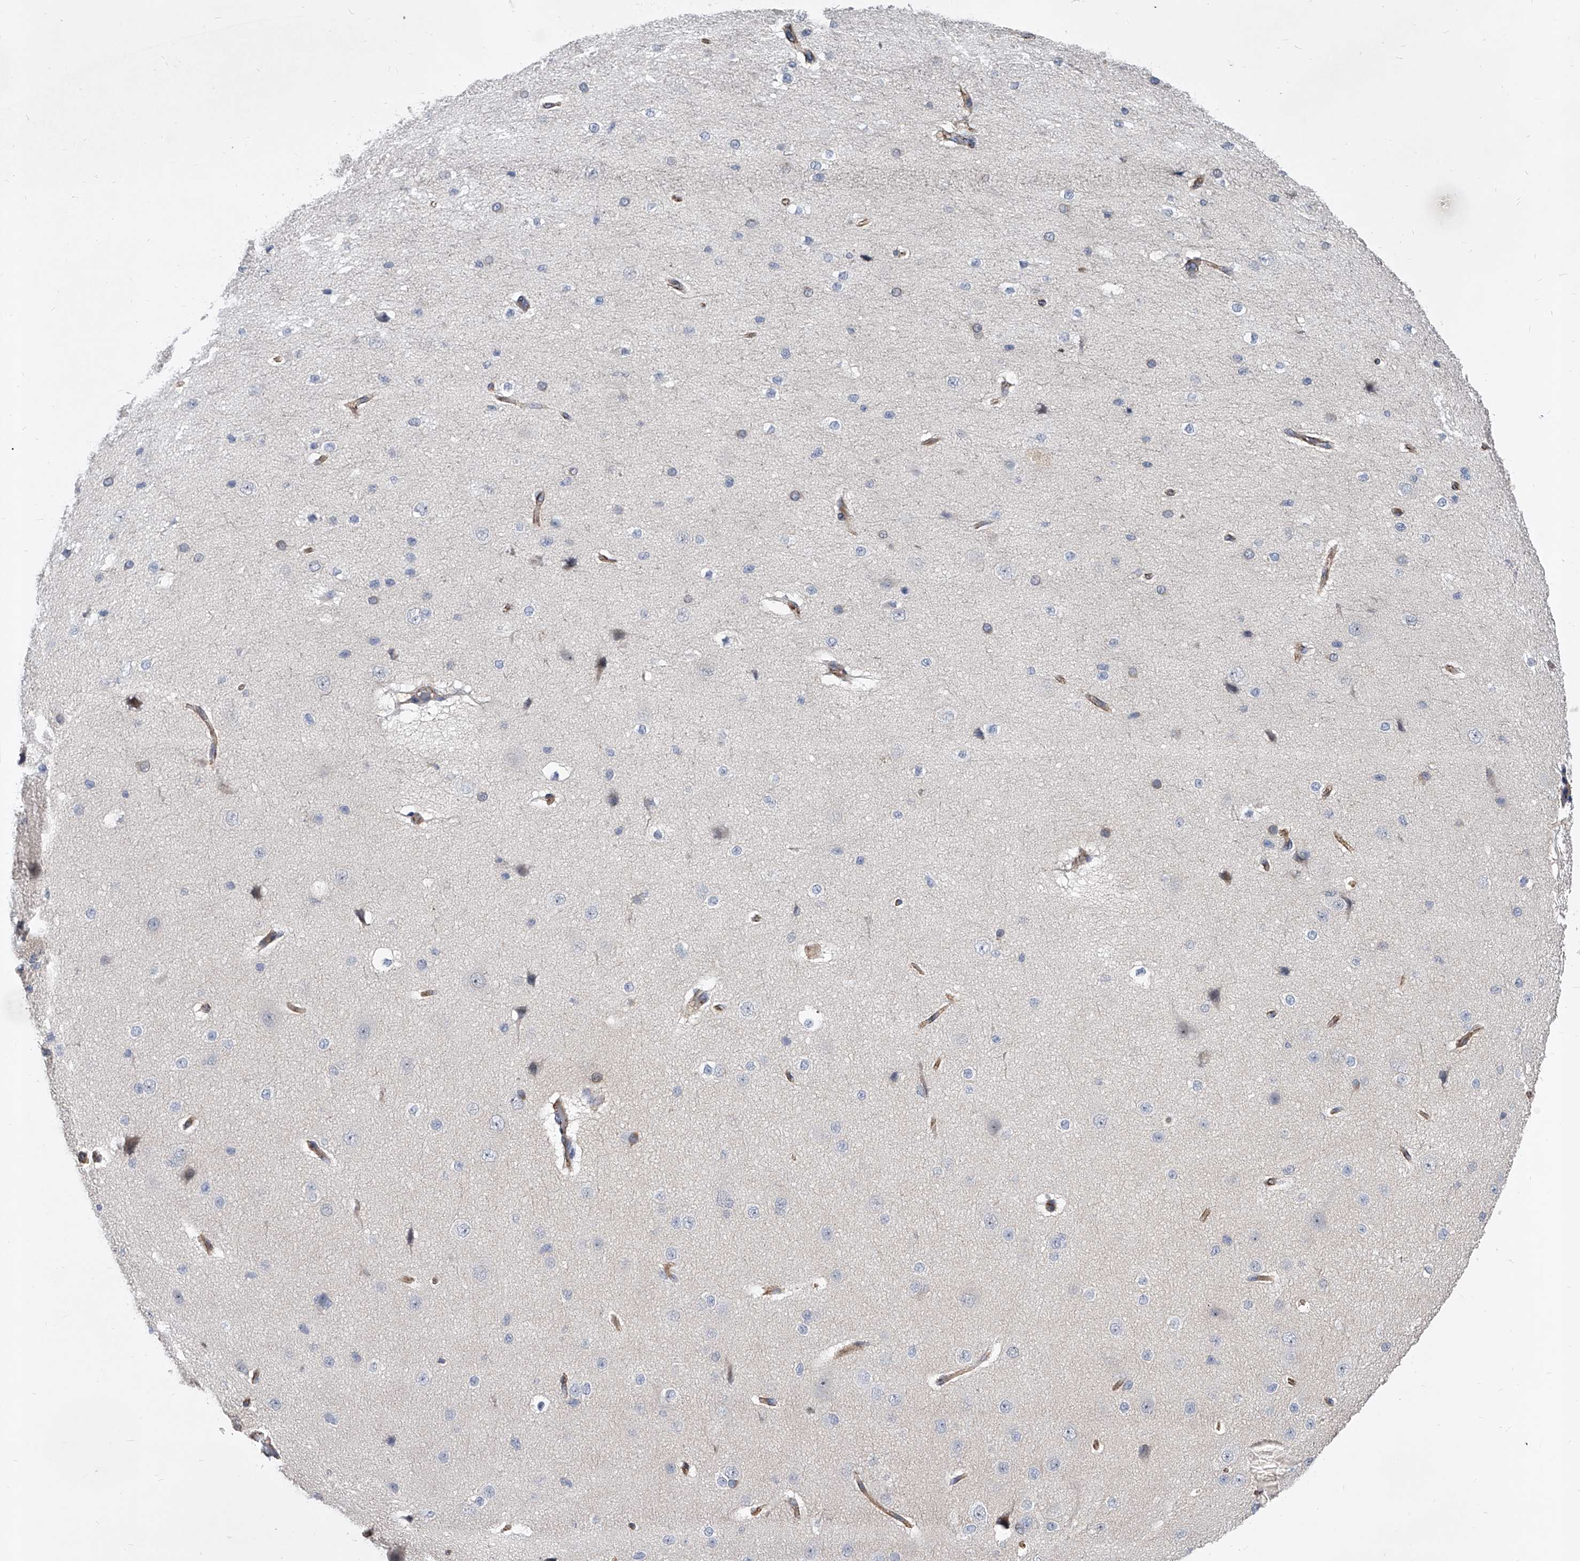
{"staining": {"intensity": "weak", "quantity": ">75%", "location": "cytoplasmic/membranous"}, "tissue": "cerebral cortex", "cell_type": "Endothelial cells", "image_type": "normal", "snomed": [{"axis": "morphology", "description": "Normal tissue, NOS"}, {"axis": "morphology", "description": "Developmental malformation"}, {"axis": "topography", "description": "Cerebral cortex"}], "caption": "IHC micrograph of normal cerebral cortex: human cerebral cortex stained using immunohistochemistry shows low levels of weak protein expression localized specifically in the cytoplasmic/membranous of endothelial cells, appearing as a cytoplasmic/membranous brown color.", "gene": "ENSG00000250424", "patient": {"sex": "female", "age": 30}}